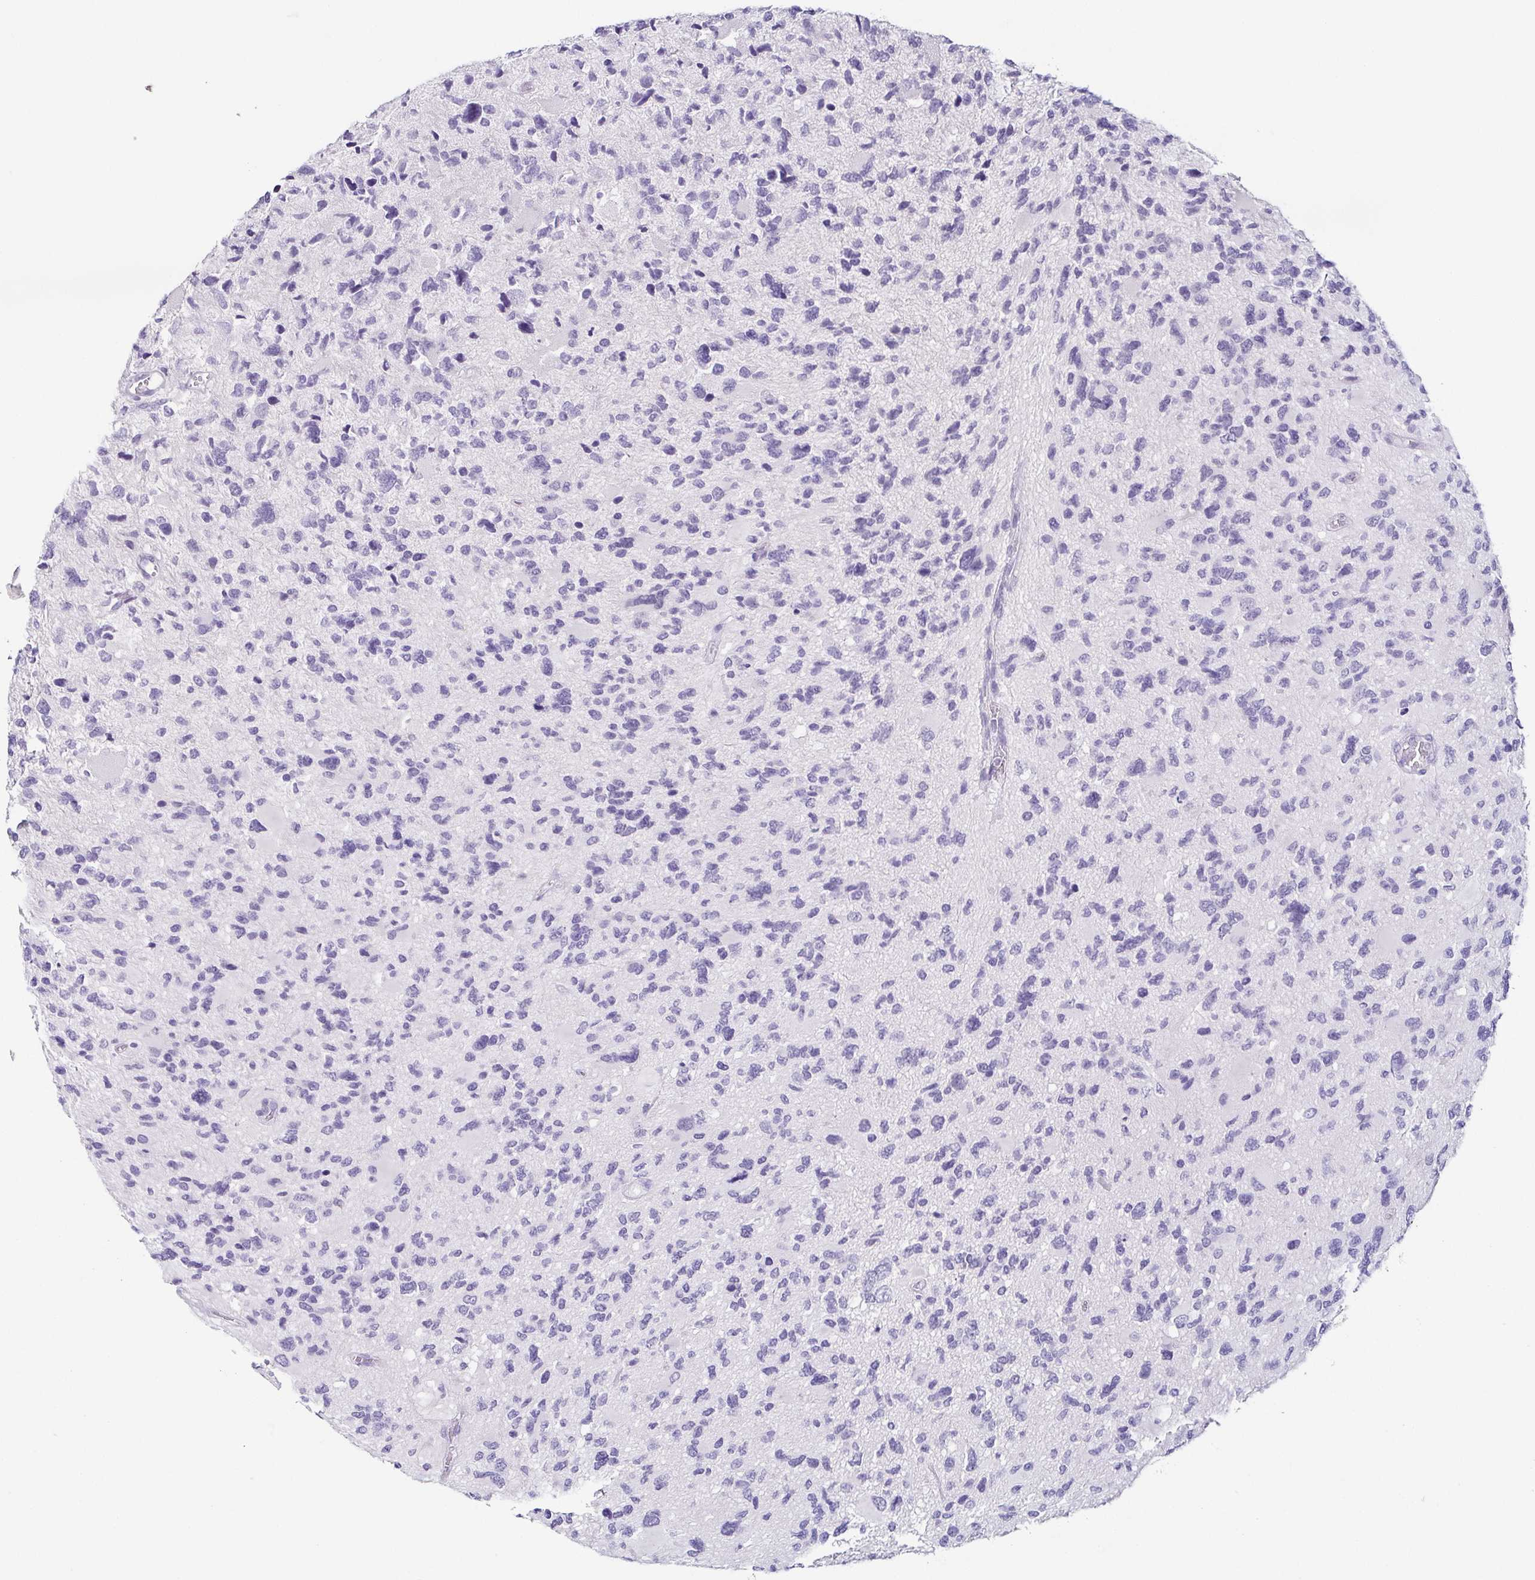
{"staining": {"intensity": "negative", "quantity": "none", "location": "none"}, "tissue": "glioma", "cell_type": "Tumor cells", "image_type": "cancer", "snomed": [{"axis": "morphology", "description": "Glioma, malignant, High grade"}, {"axis": "topography", "description": "Brain"}], "caption": "Immunohistochemical staining of human malignant glioma (high-grade) displays no significant positivity in tumor cells.", "gene": "TP73", "patient": {"sex": "female", "age": 11}}